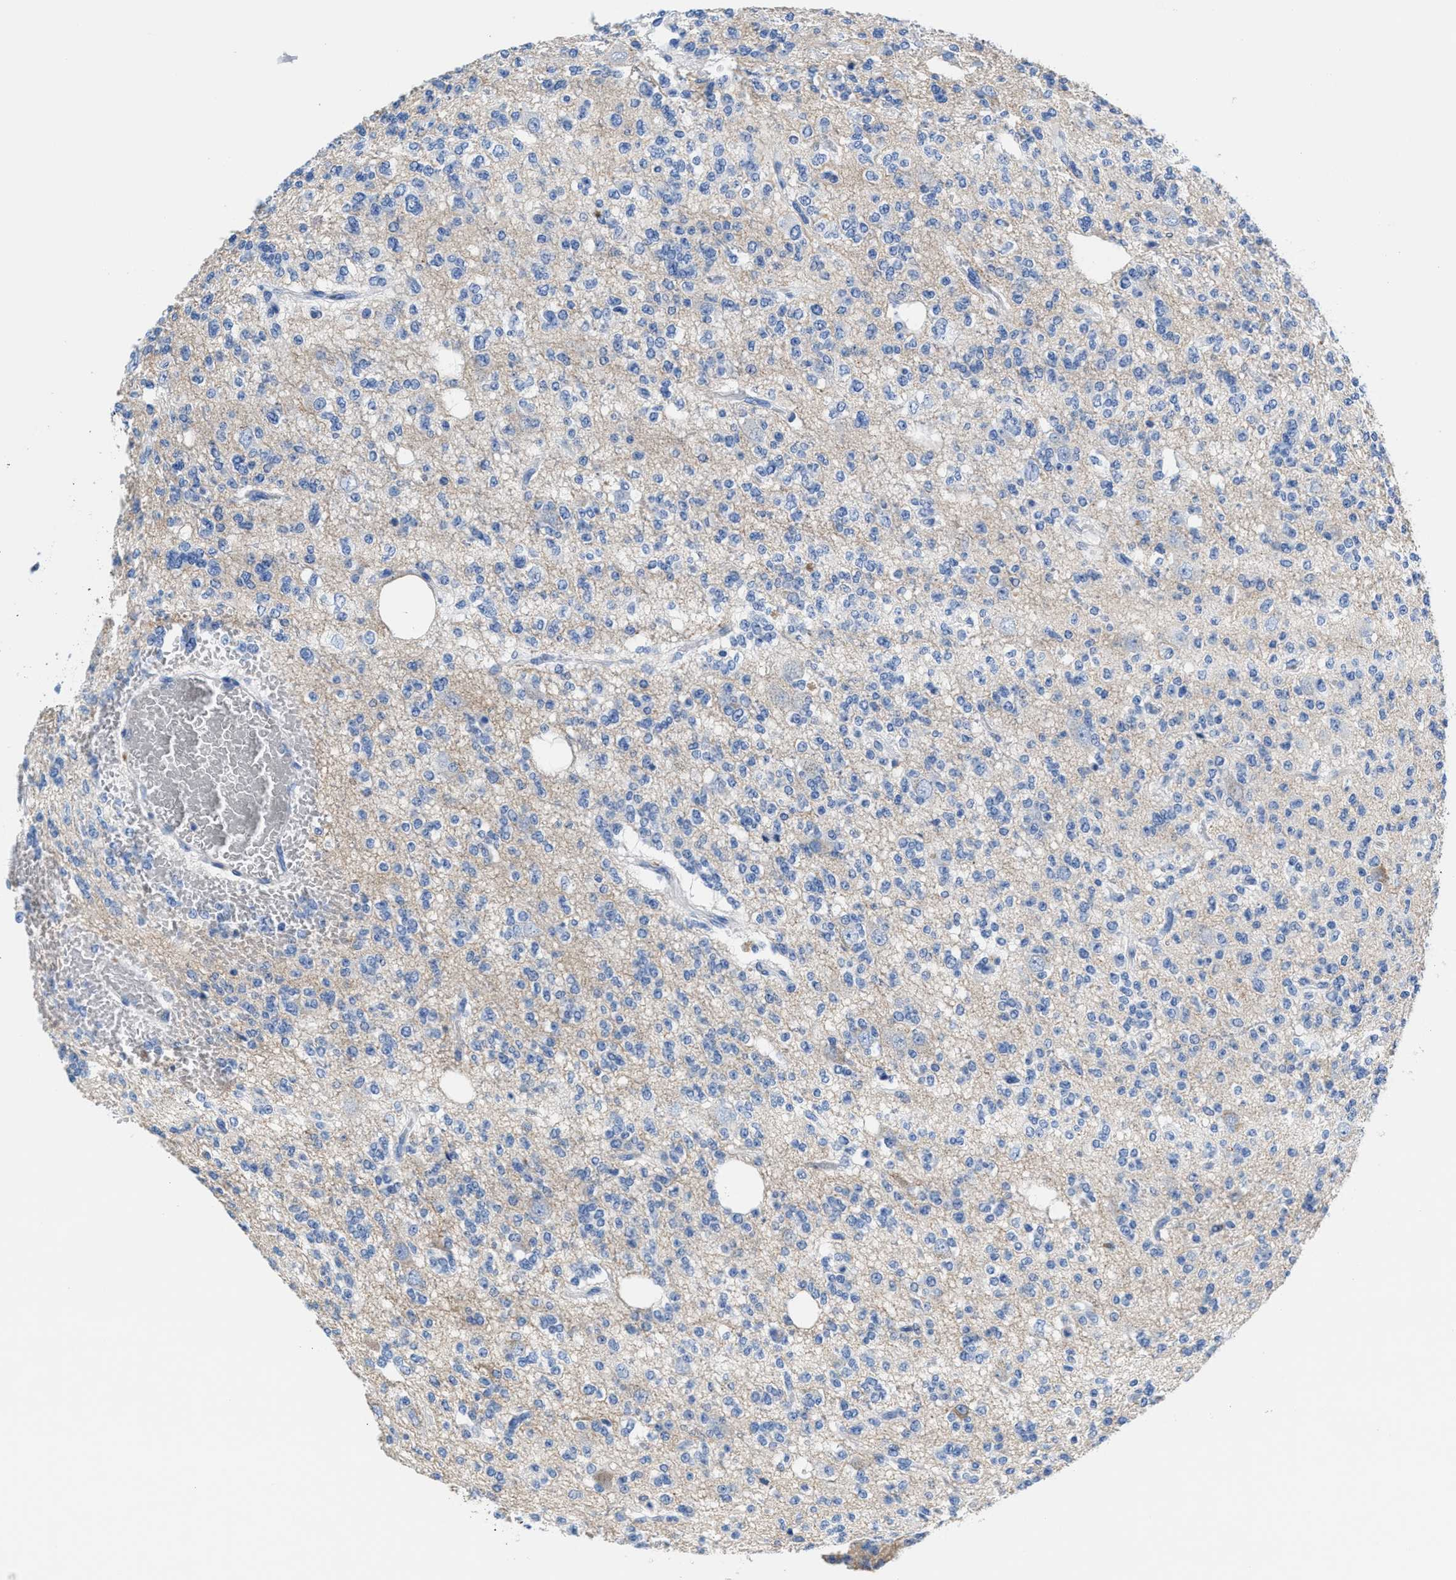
{"staining": {"intensity": "negative", "quantity": "none", "location": "none"}, "tissue": "glioma", "cell_type": "Tumor cells", "image_type": "cancer", "snomed": [{"axis": "morphology", "description": "Glioma, malignant, Low grade"}, {"axis": "topography", "description": "Brain"}], "caption": "There is no significant expression in tumor cells of malignant glioma (low-grade). (DAB (3,3'-diaminobenzidine) immunohistochemistry (IHC) with hematoxylin counter stain).", "gene": "SLFN13", "patient": {"sex": "male", "age": 38}}